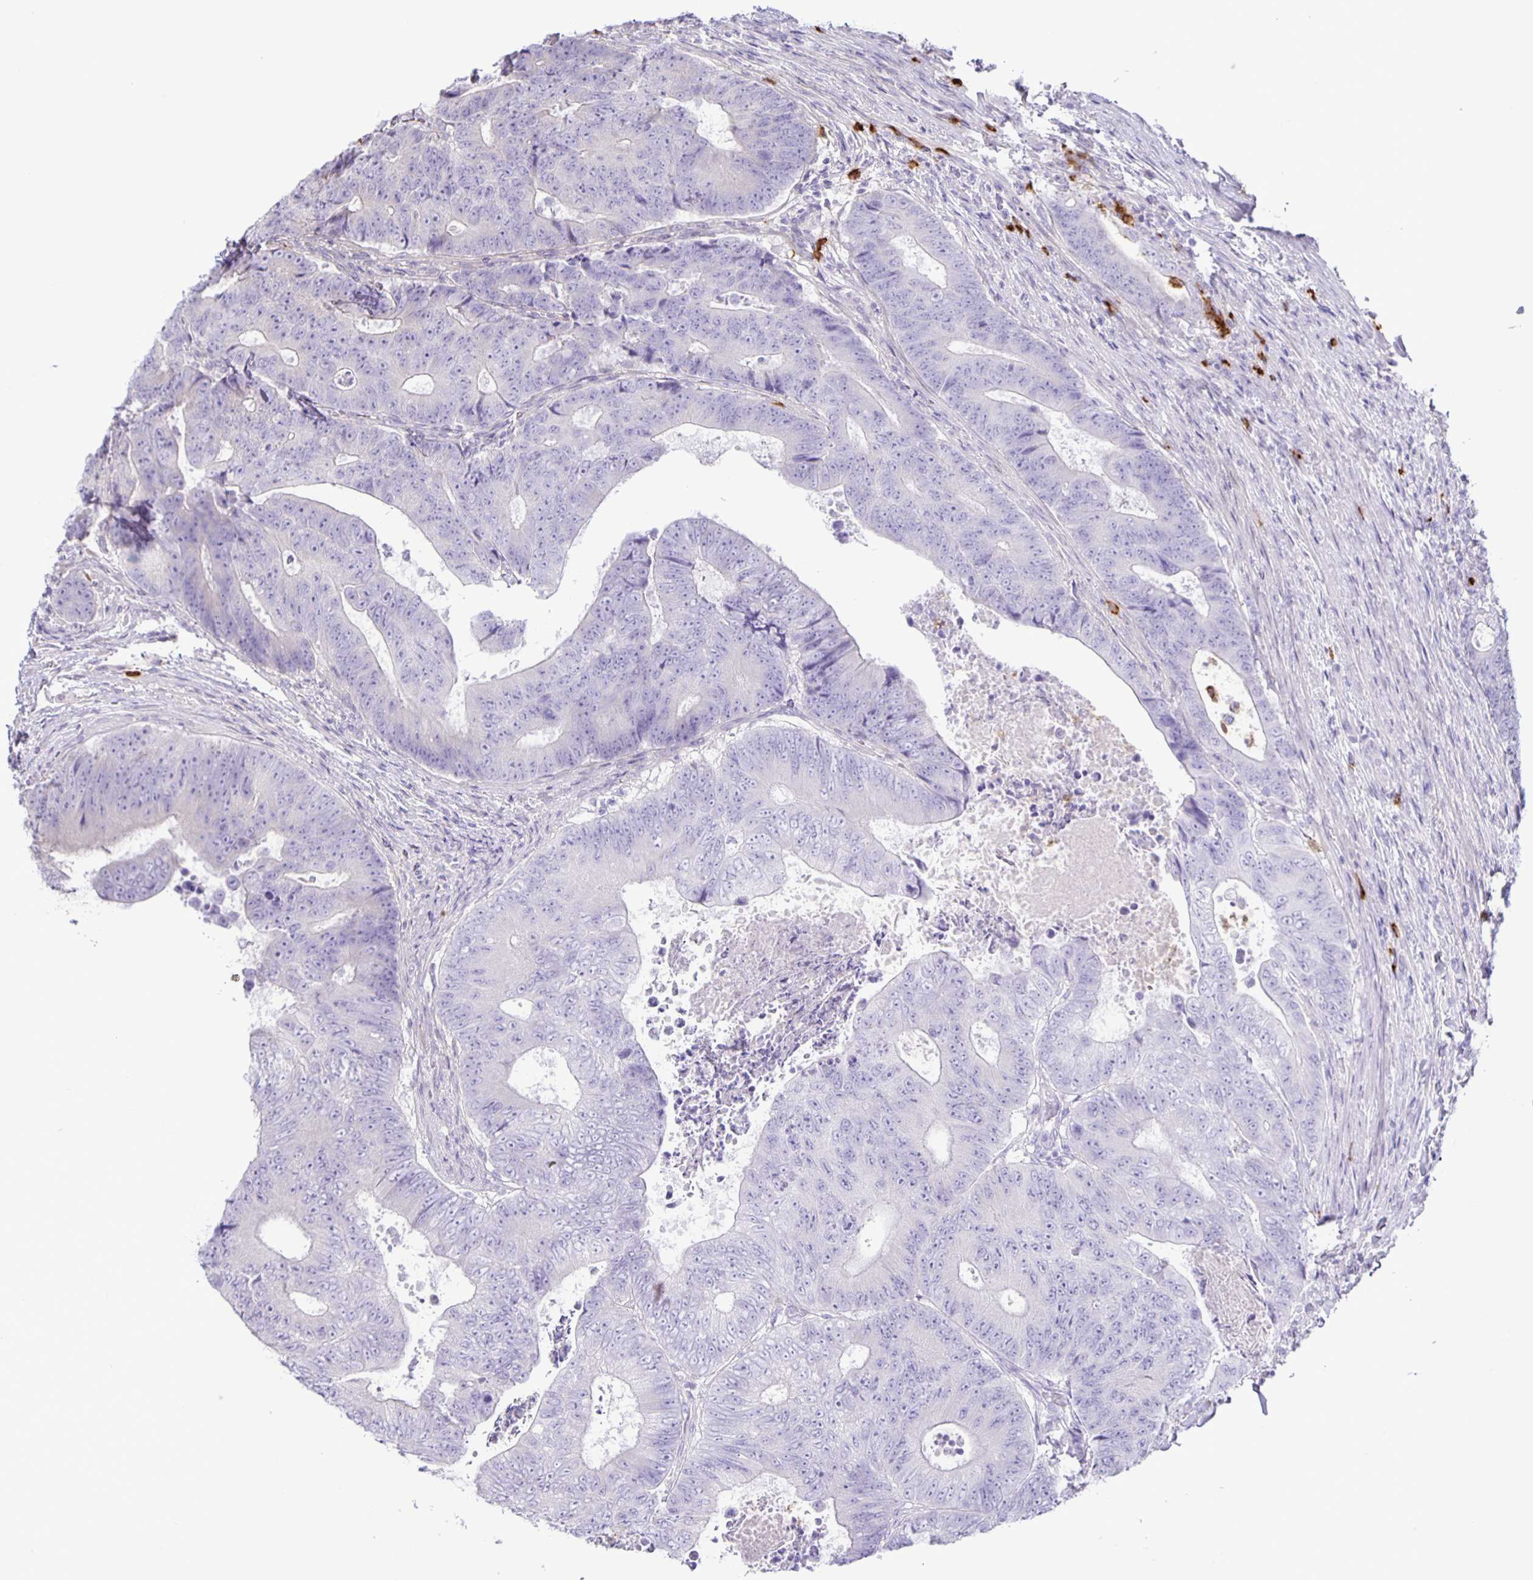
{"staining": {"intensity": "negative", "quantity": "none", "location": "none"}, "tissue": "colorectal cancer", "cell_type": "Tumor cells", "image_type": "cancer", "snomed": [{"axis": "morphology", "description": "Adenocarcinoma, NOS"}, {"axis": "topography", "description": "Colon"}], "caption": "Immunohistochemistry of adenocarcinoma (colorectal) shows no positivity in tumor cells.", "gene": "ADCK1", "patient": {"sex": "female", "age": 48}}